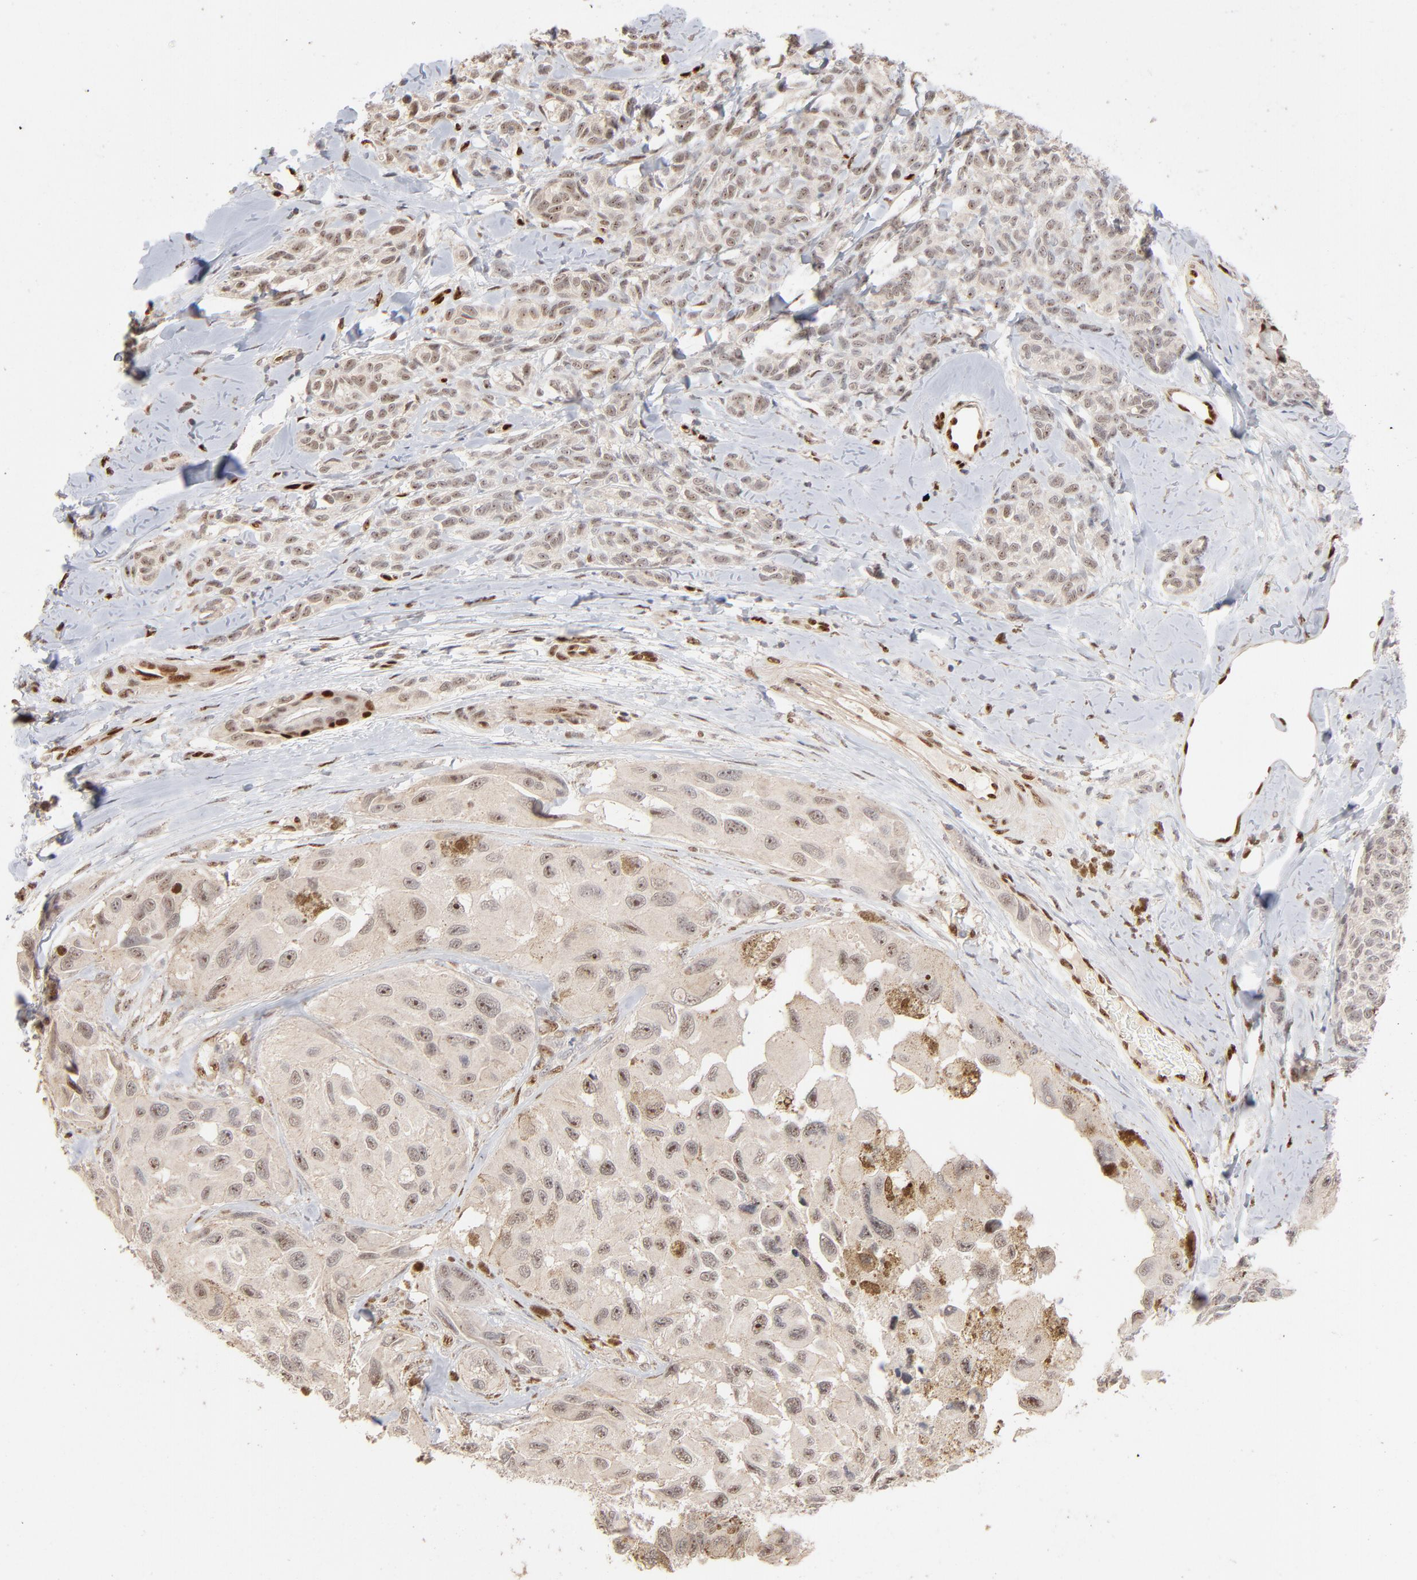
{"staining": {"intensity": "weak", "quantity": ">75%", "location": "nuclear"}, "tissue": "melanoma", "cell_type": "Tumor cells", "image_type": "cancer", "snomed": [{"axis": "morphology", "description": "Malignant melanoma, NOS"}, {"axis": "topography", "description": "Skin"}], "caption": "Approximately >75% of tumor cells in melanoma show weak nuclear protein expression as visualized by brown immunohistochemical staining.", "gene": "NFIB", "patient": {"sex": "female", "age": 73}}